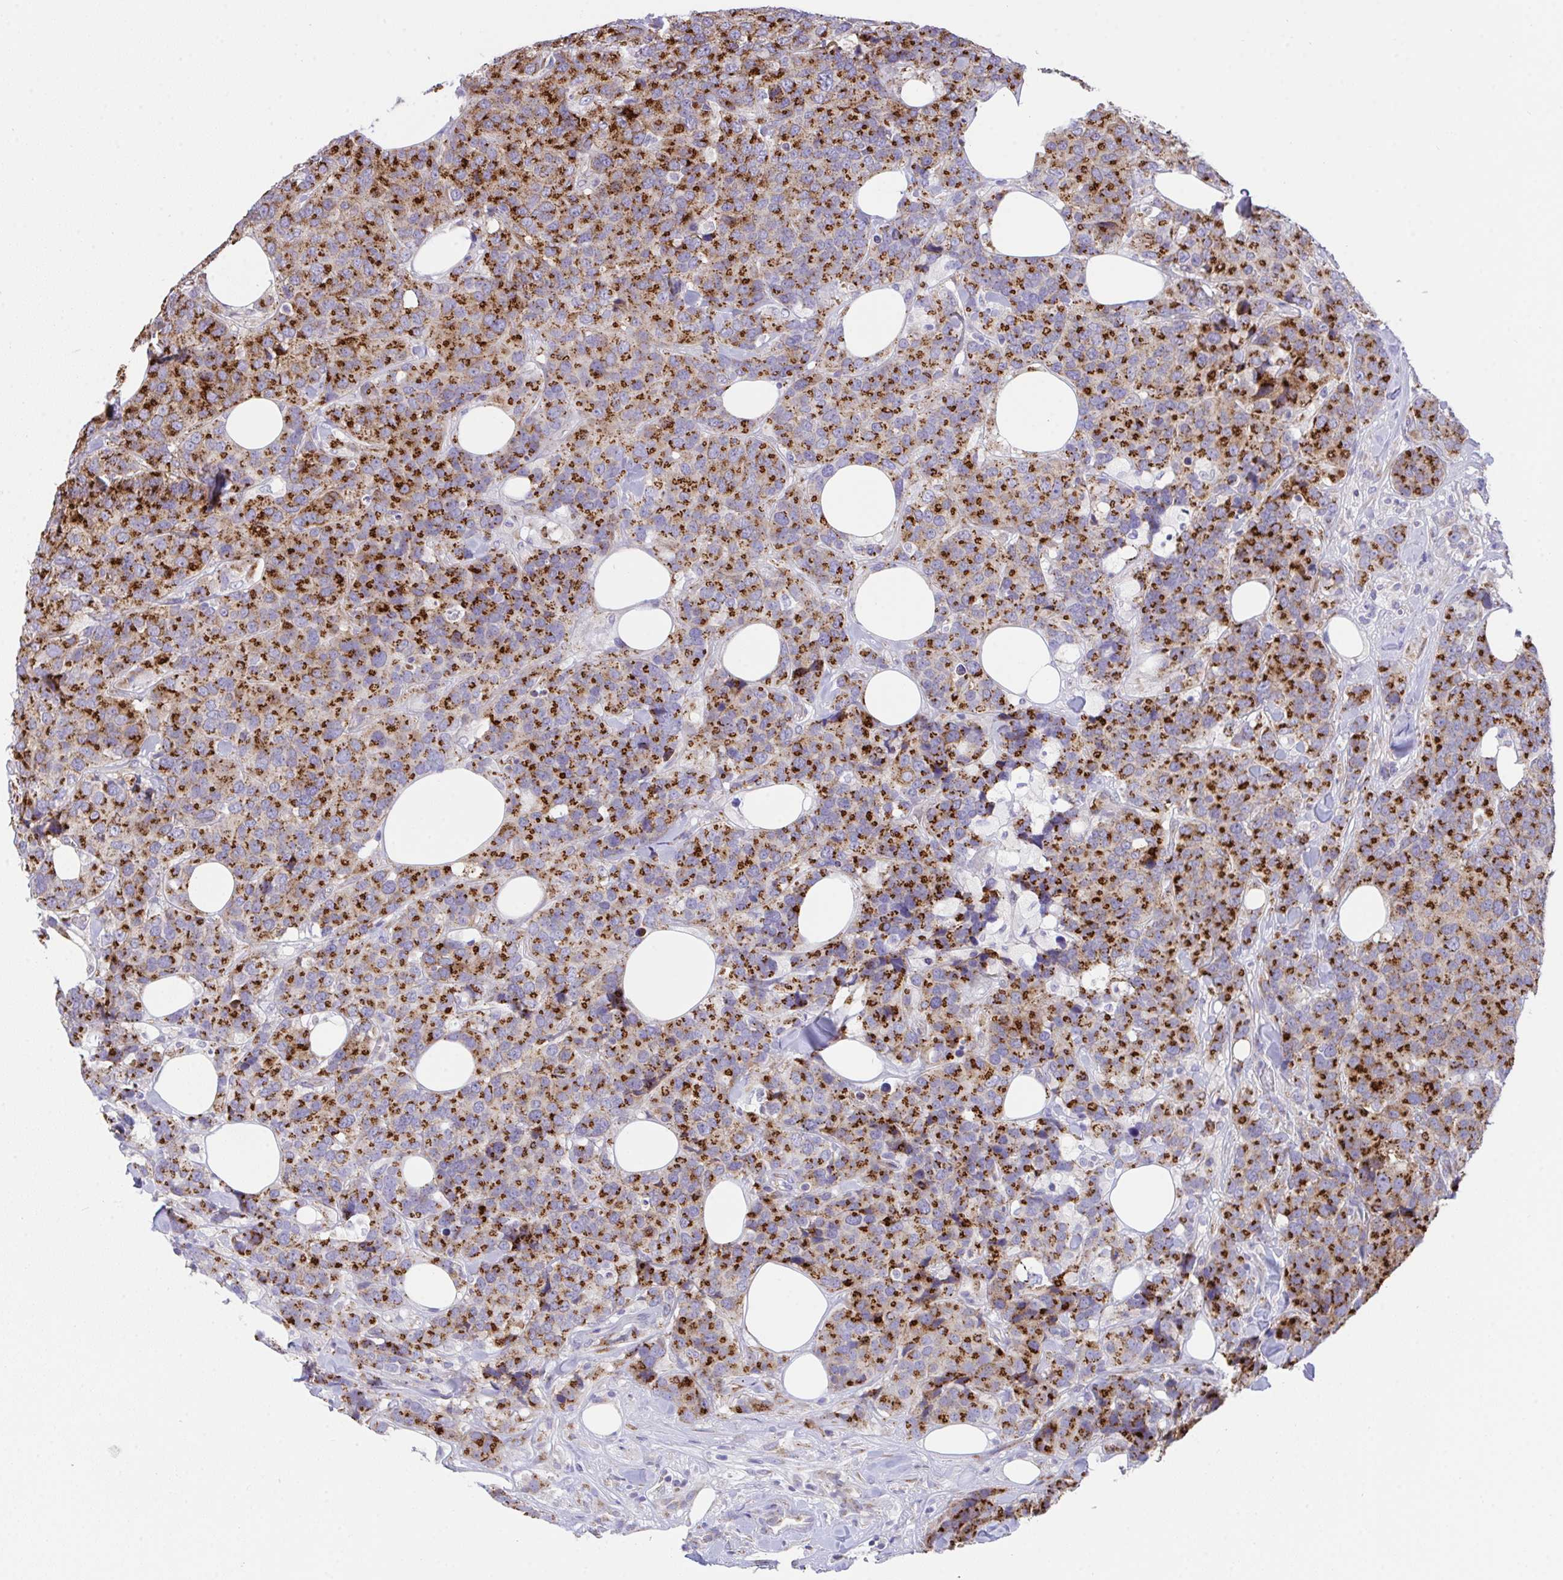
{"staining": {"intensity": "strong", "quantity": ">75%", "location": "cytoplasmic/membranous"}, "tissue": "breast cancer", "cell_type": "Tumor cells", "image_type": "cancer", "snomed": [{"axis": "morphology", "description": "Lobular carcinoma"}, {"axis": "topography", "description": "Breast"}], "caption": "Protein analysis of breast cancer (lobular carcinoma) tissue demonstrates strong cytoplasmic/membranous staining in about >75% of tumor cells.", "gene": "MIA3", "patient": {"sex": "female", "age": 59}}